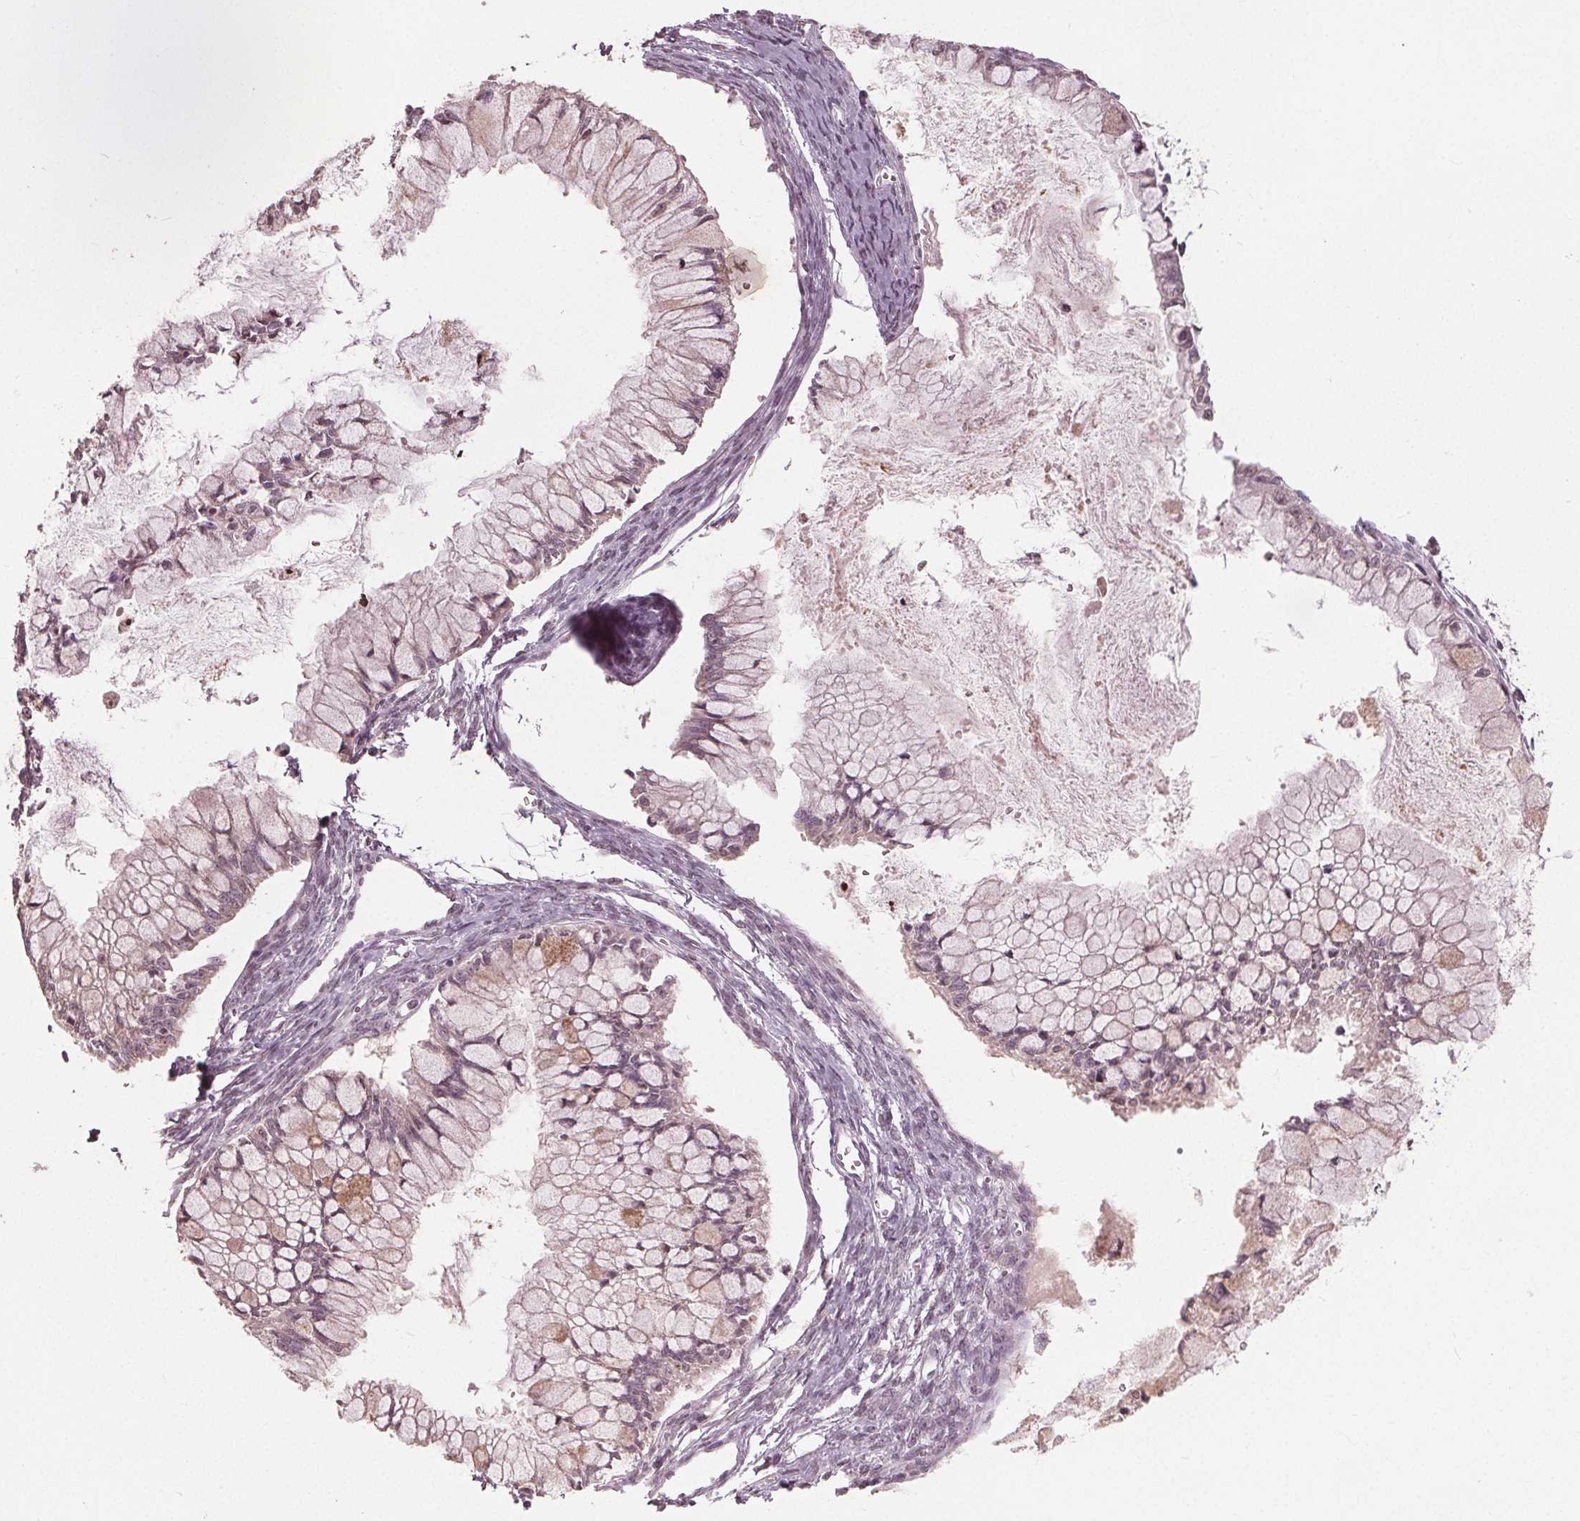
{"staining": {"intensity": "weak", "quantity": "<25%", "location": "cytoplasmic/membranous"}, "tissue": "ovarian cancer", "cell_type": "Tumor cells", "image_type": "cancer", "snomed": [{"axis": "morphology", "description": "Cystadenocarcinoma, mucinous, NOS"}, {"axis": "topography", "description": "Ovary"}], "caption": "Immunohistochemistry (IHC) of human ovarian mucinous cystadenocarcinoma reveals no expression in tumor cells. Nuclei are stained in blue.", "gene": "CXCL16", "patient": {"sex": "female", "age": 34}}